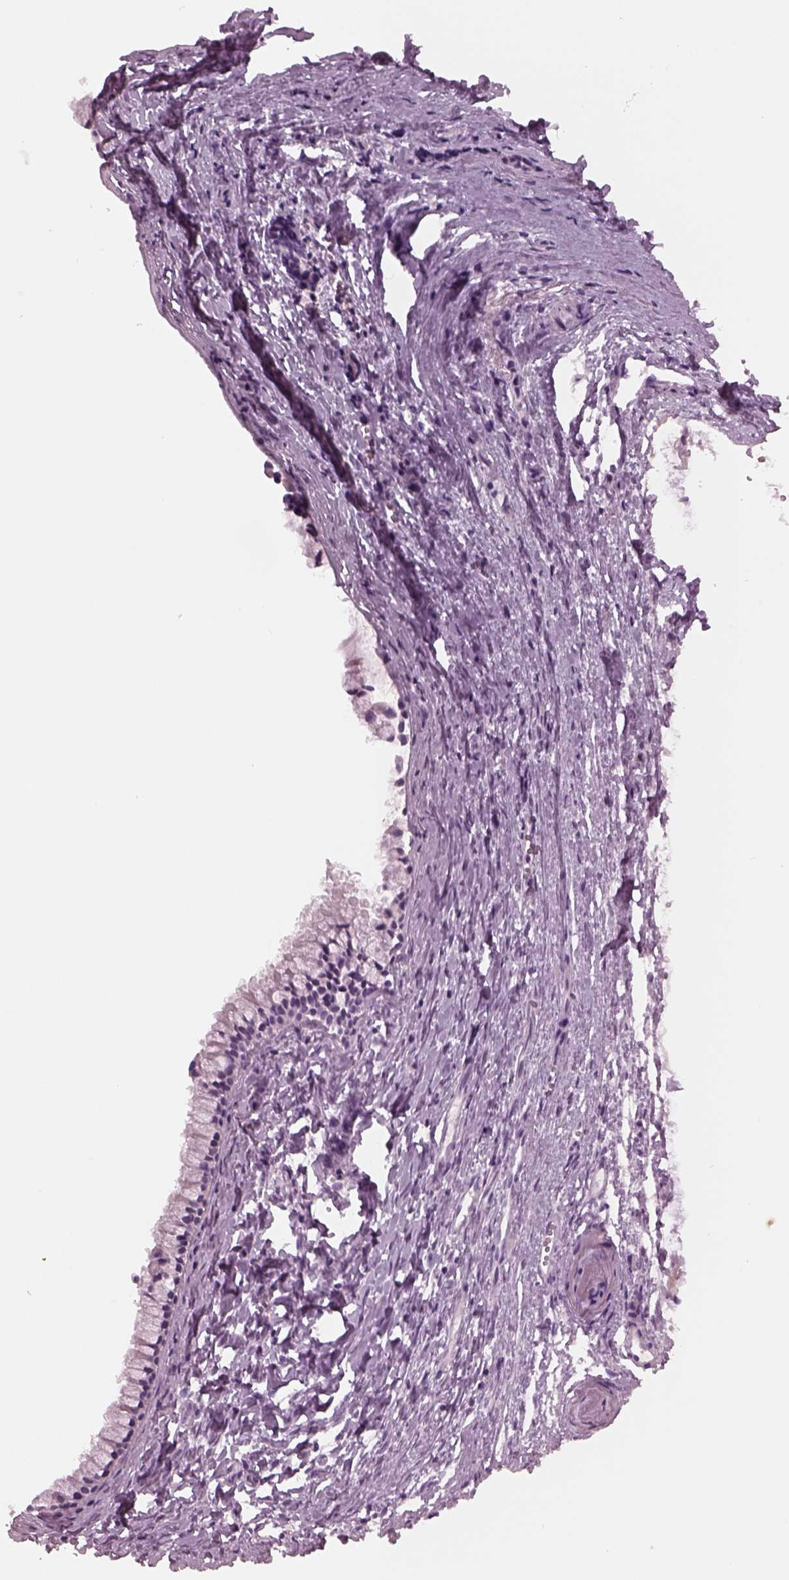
{"staining": {"intensity": "negative", "quantity": "none", "location": "none"}, "tissue": "nasopharynx", "cell_type": "Respiratory epithelial cells", "image_type": "normal", "snomed": [{"axis": "morphology", "description": "Normal tissue, NOS"}, {"axis": "topography", "description": "Nasopharynx"}], "caption": "Respiratory epithelial cells show no significant protein staining in benign nasopharynx.", "gene": "CYLC1", "patient": {"sex": "male", "age": 83}}